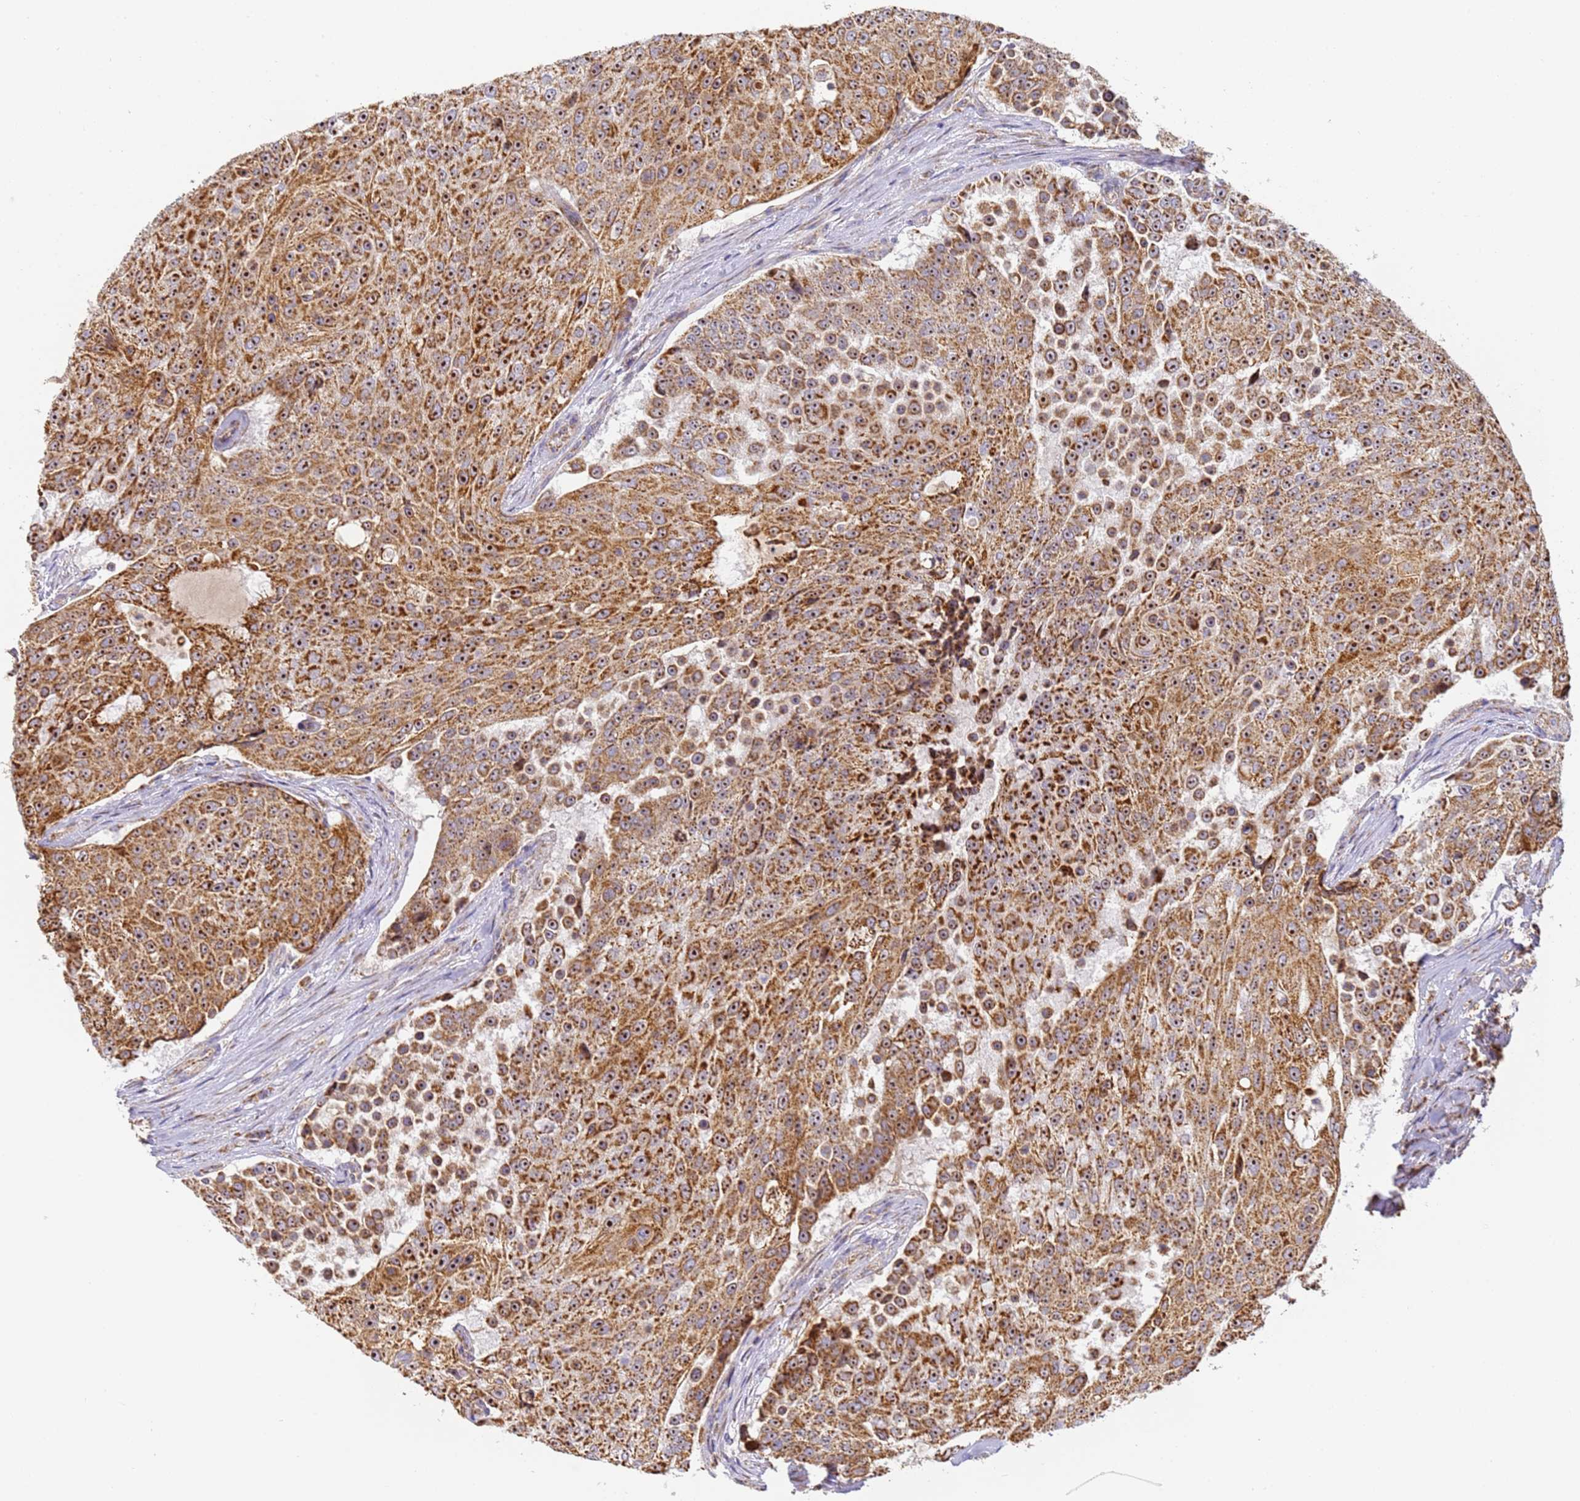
{"staining": {"intensity": "strong", "quantity": ">75%", "location": "cytoplasmic/membranous,nuclear"}, "tissue": "urothelial cancer", "cell_type": "Tumor cells", "image_type": "cancer", "snomed": [{"axis": "morphology", "description": "Urothelial carcinoma, High grade"}, {"axis": "topography", "description": "Urinary bladder"}], "caption": "Protein staining displays strong cytoplasmic/membranous and nuclear staining in about >75% of tumor cells in high-grade urothelial carcinoma.", "gene": "FRG2C", "patient": {"sex": "female", "age": 63}}